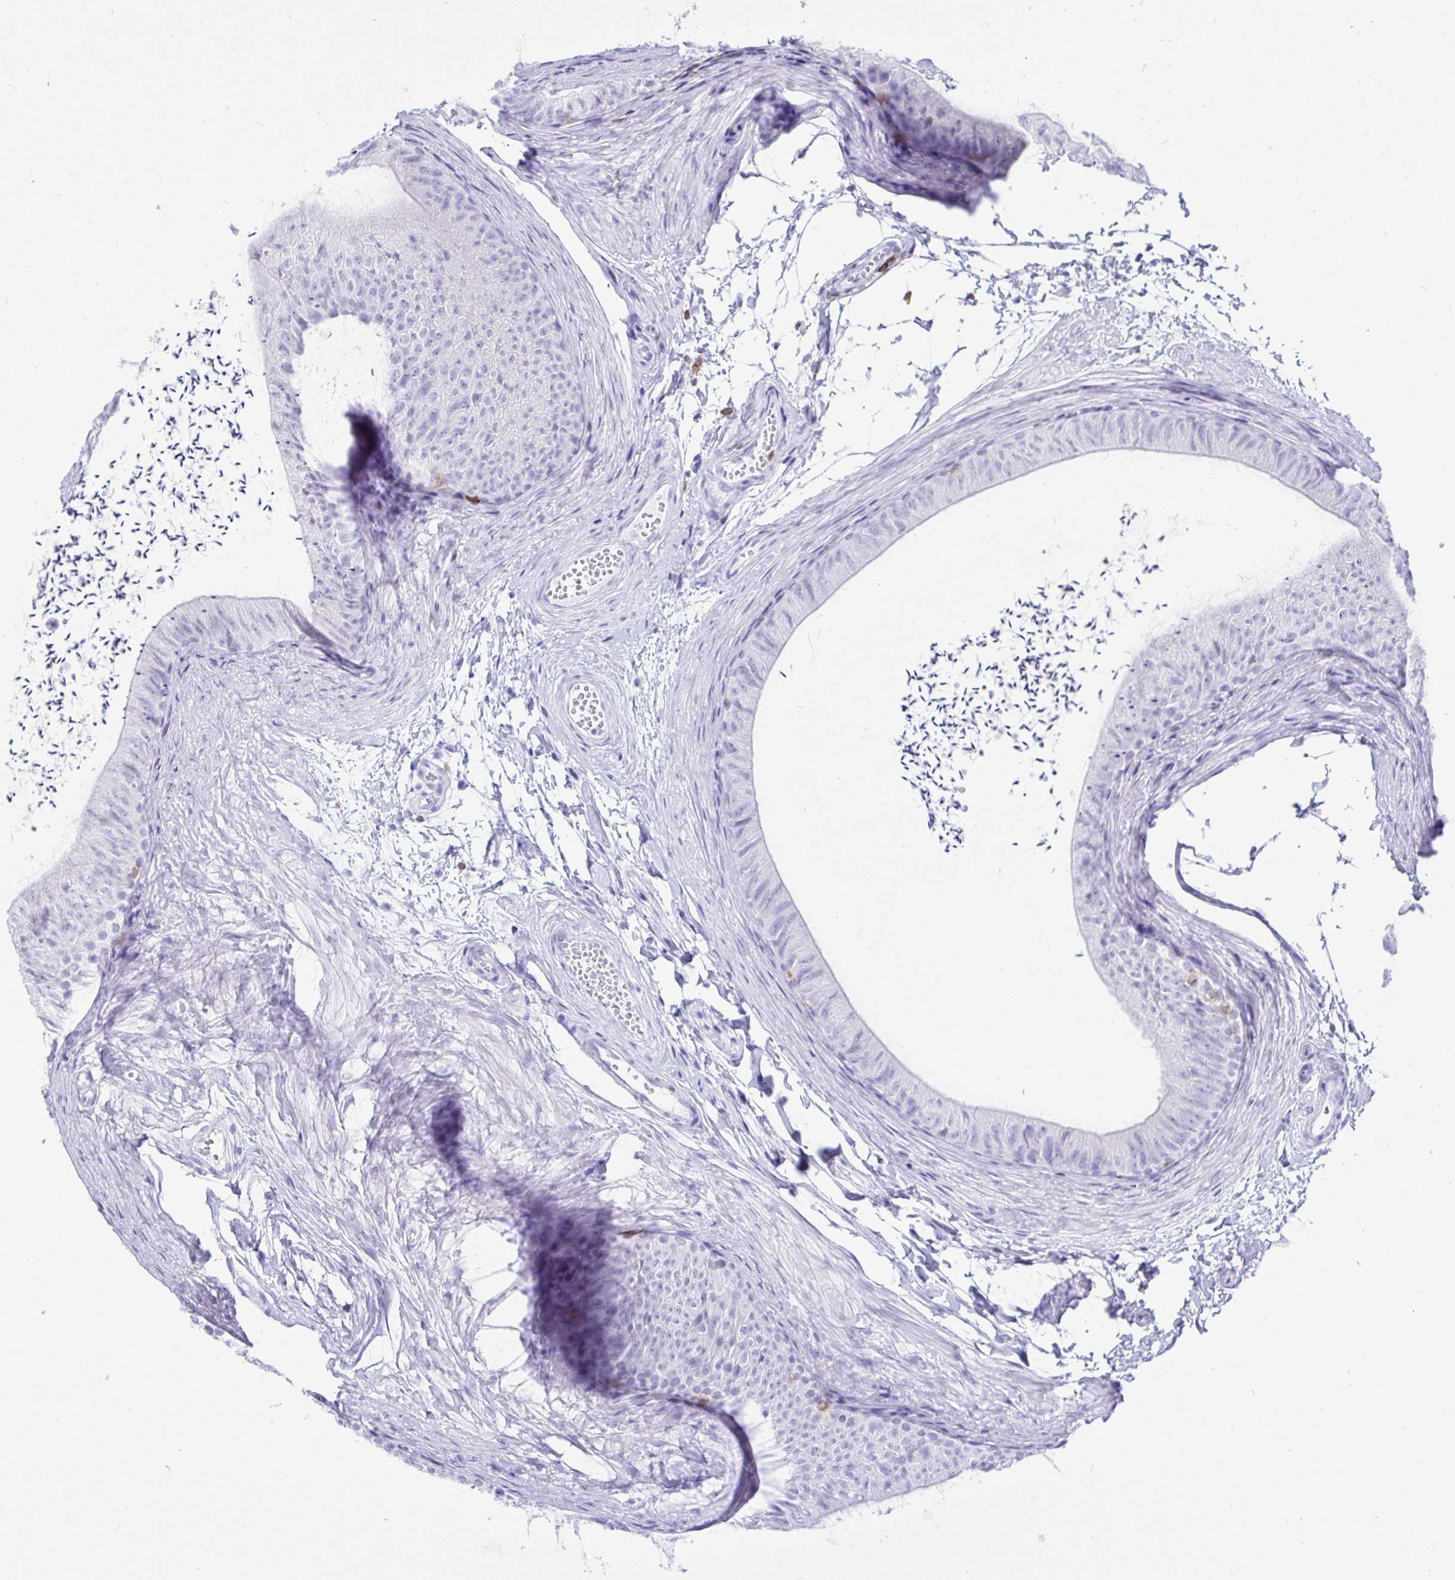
{"staining": {"intensity": "negative", "quantity": "none", "location": "none"}, "tissue": "epididymis", "cell_type": "Glandular cells", "image_type": "normal", "snomed": [{"axis": "morphology", "description": "Normal tissue, NOS"}, {"axis": "topography", "description": "Epididymis, spermatic cord, NOS"}, {"axis": "topography", "description": "Epididymis"}, {"axis": "topography", "description": "Peripheral nerve tissue"}], "caption": "The IHC image has no significant staining in glandular cells of epididymis.", "gene": "CD5", "patient": {"sex": "male", "age": 29}}